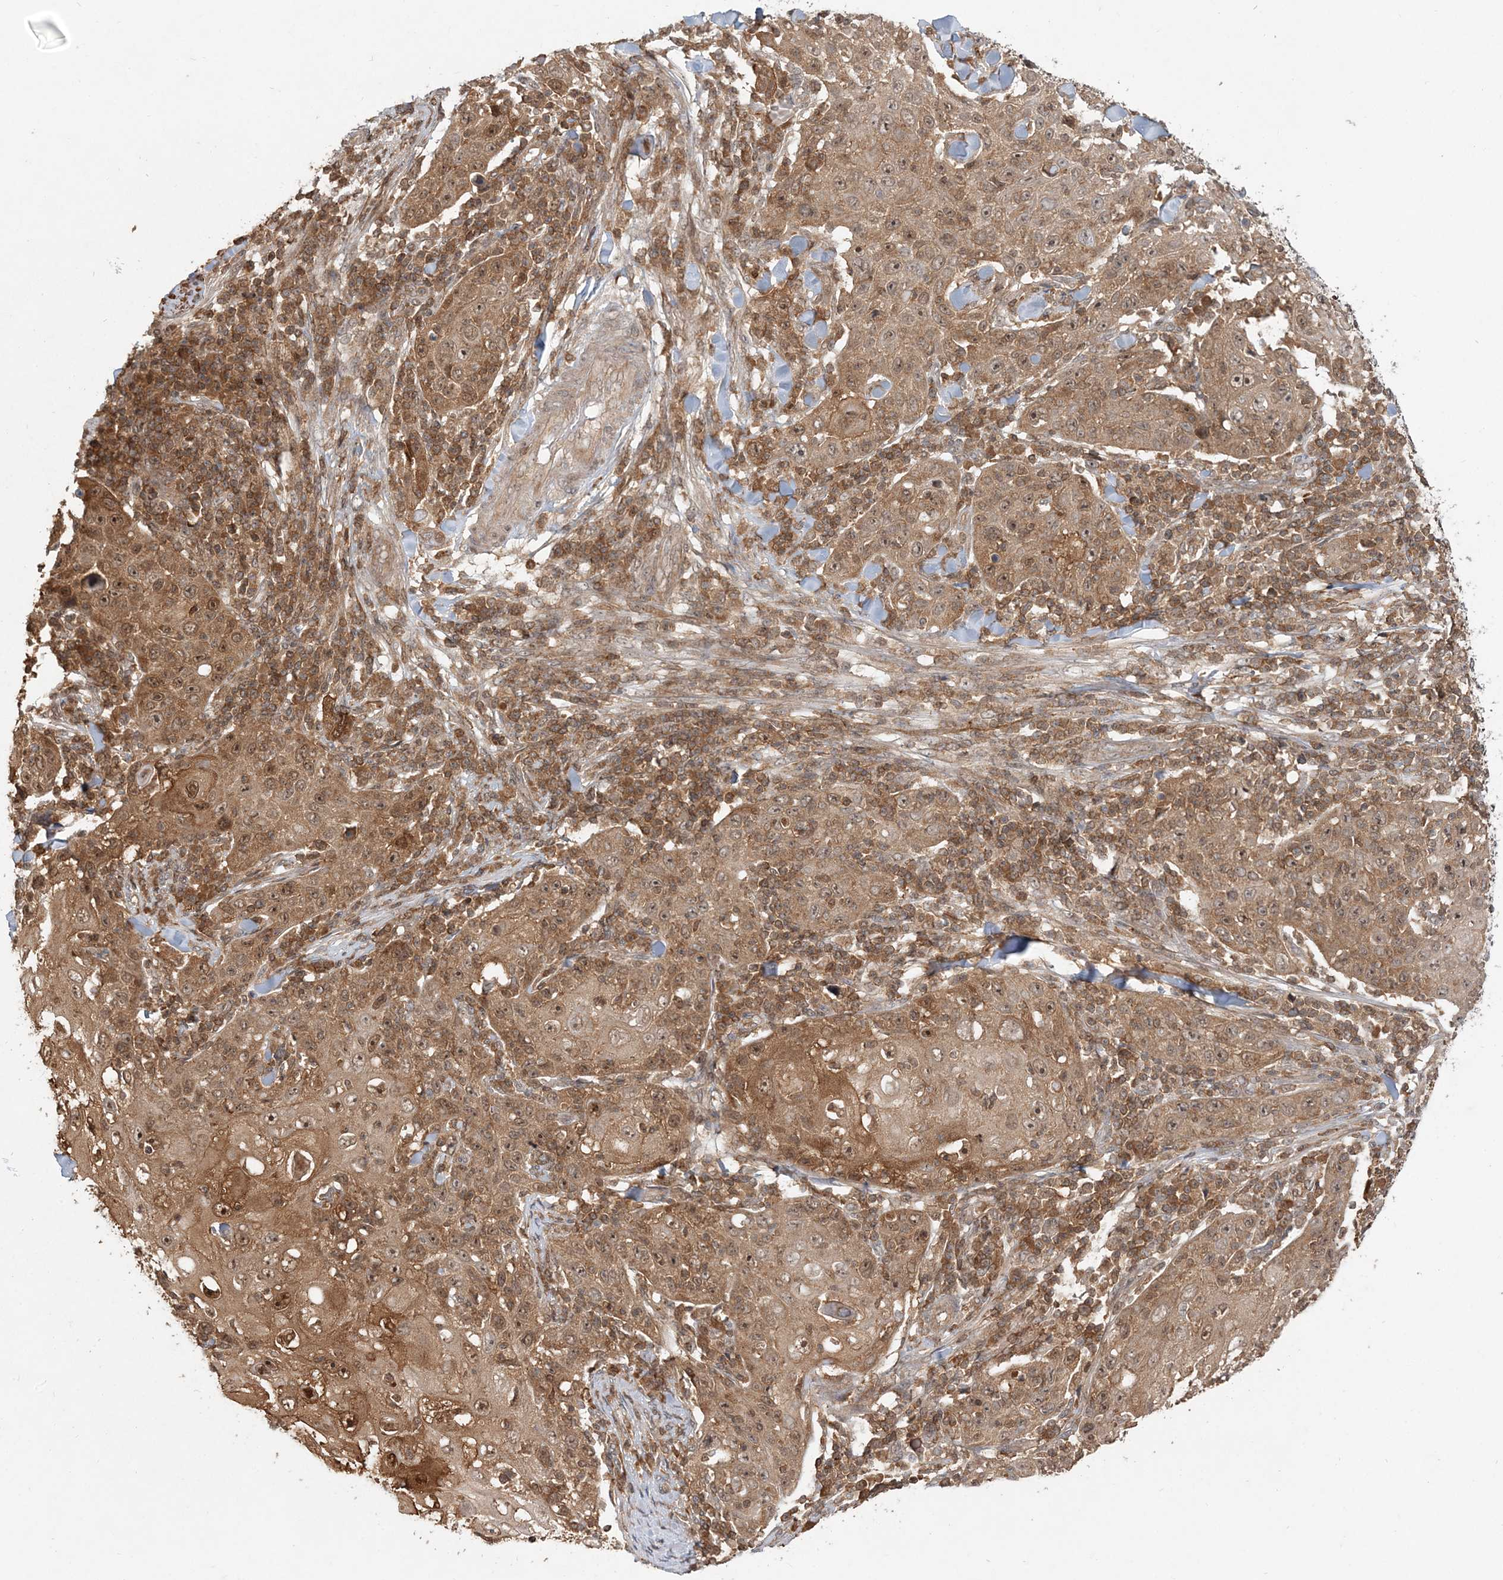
{"staining": {"intensity": "moderate", "quantity": ">75%", "location": "cytoplasmic/membranous,nuclear"}, "tissue": "skin cancer", "cell_type": "Tumor cells", "image_type": "cancer", "snomed": [{"axis": "morphology", "description": "Squamous cell carcinoma, NOS"}, {"axis": "topography", "description": "Skin"}], "caption": "Immunohistochemical staining of human skin cancer shows medium levels of moderate cytoplasmic/membranous and nuclear staining in about >75% of tumor cells. Nuclei are stained in blue.", "gene": "CAB39", "patient": {"sex": "female", "age": 88}}